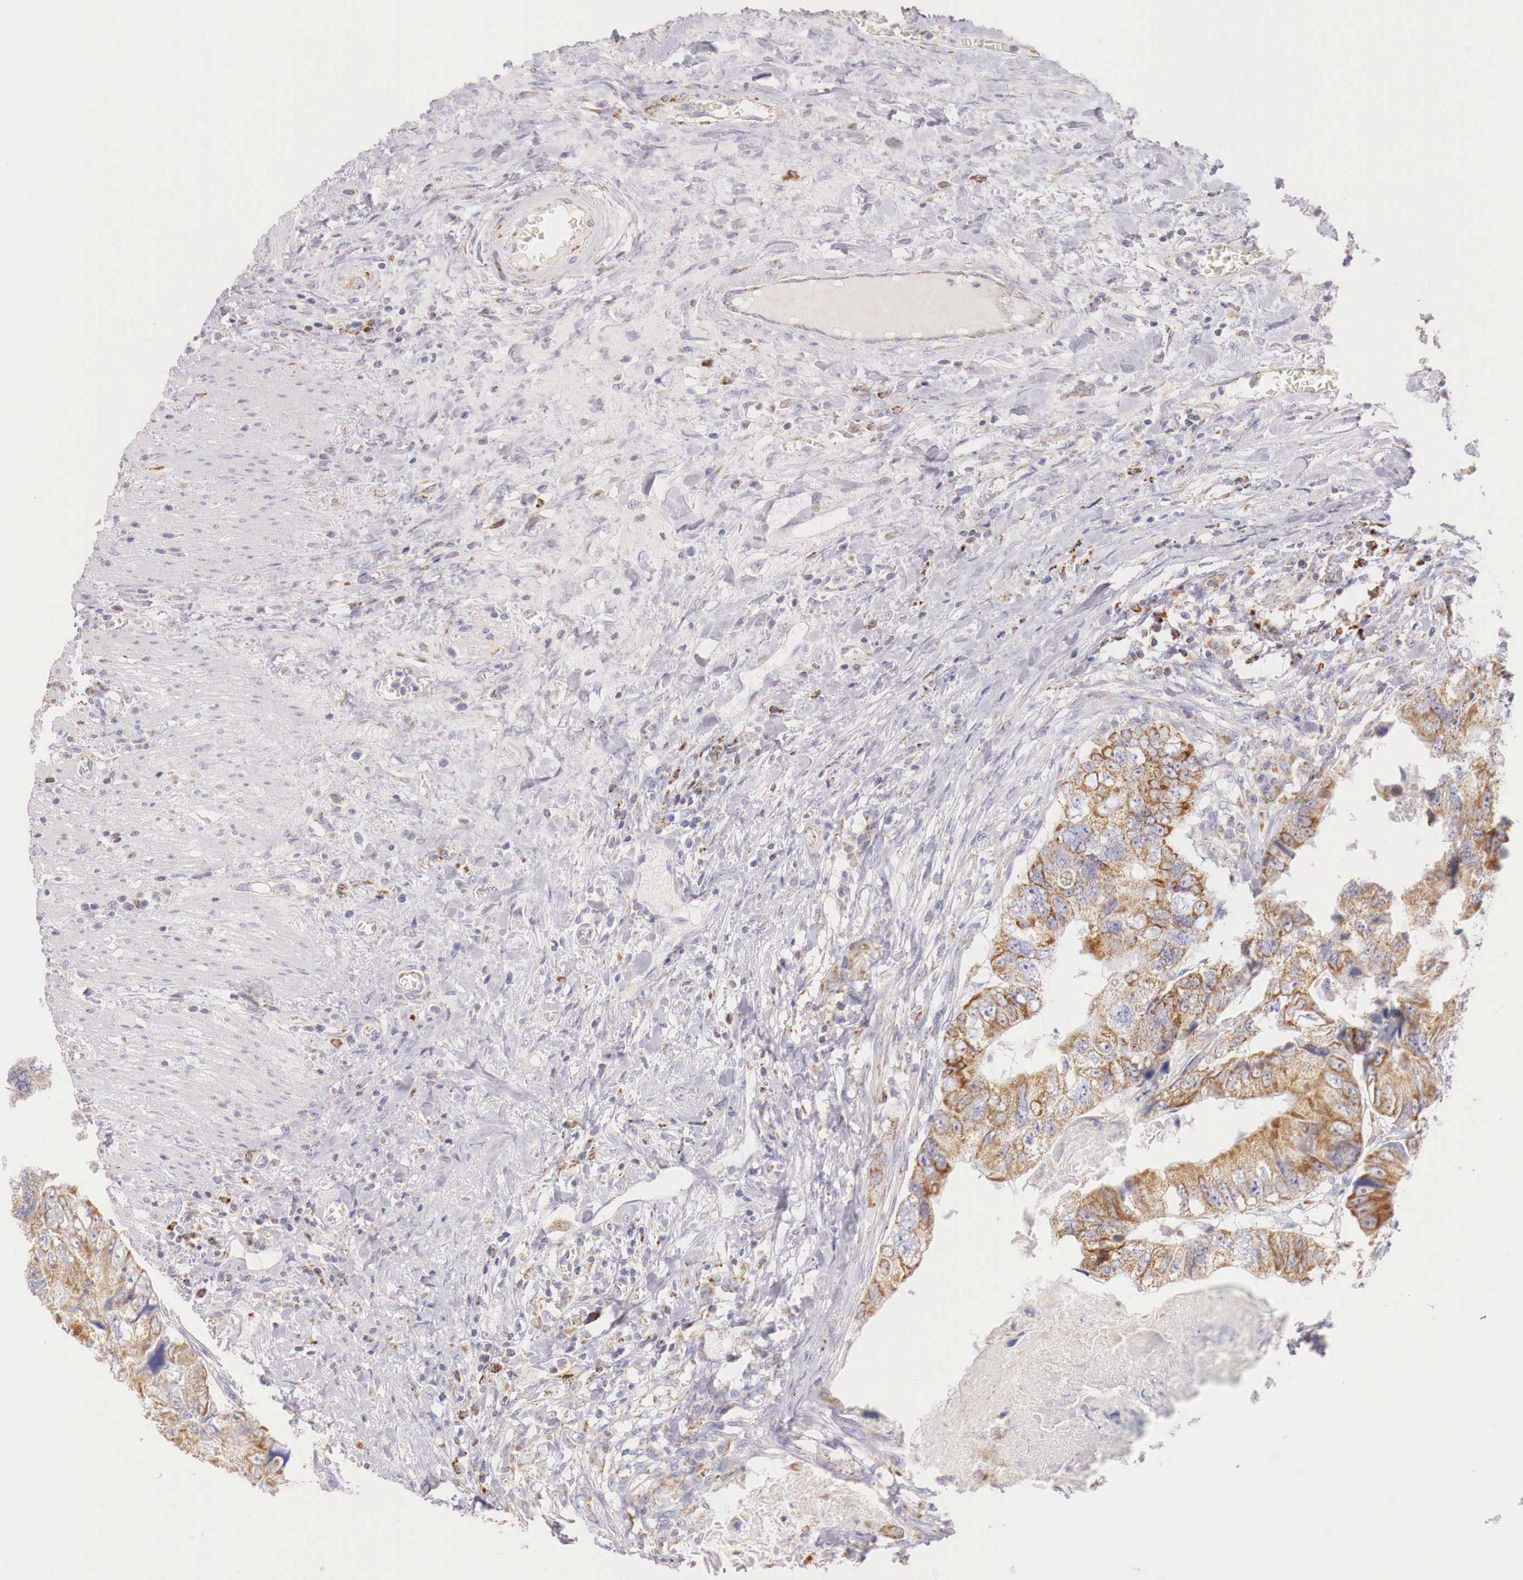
{"staining": {"intensity": "weak", "quantity": ">75%", "location": "cytoplasmic/membranous"}, "tissue": "colorectal cancer", "cell_type": "Tumor cells", "image_type": "cancer", "snomed": [{"axis": "morphology", "description": "Adenocarcinoma, NOS"}, {"axis": "topography", "description": "Rectum"}], "caption": "An immunohistochemistry image of neoplastic tissue is shown. Protein staining in brown shows weak cytoplasmic/membranous positivity in colorectal adenocarcinoma within tumor cells. The protein is shown in brown color, while the nuclei are stained blue.", "gene": "IDH3G", "patient": {"sex": "female", "age": 82}}